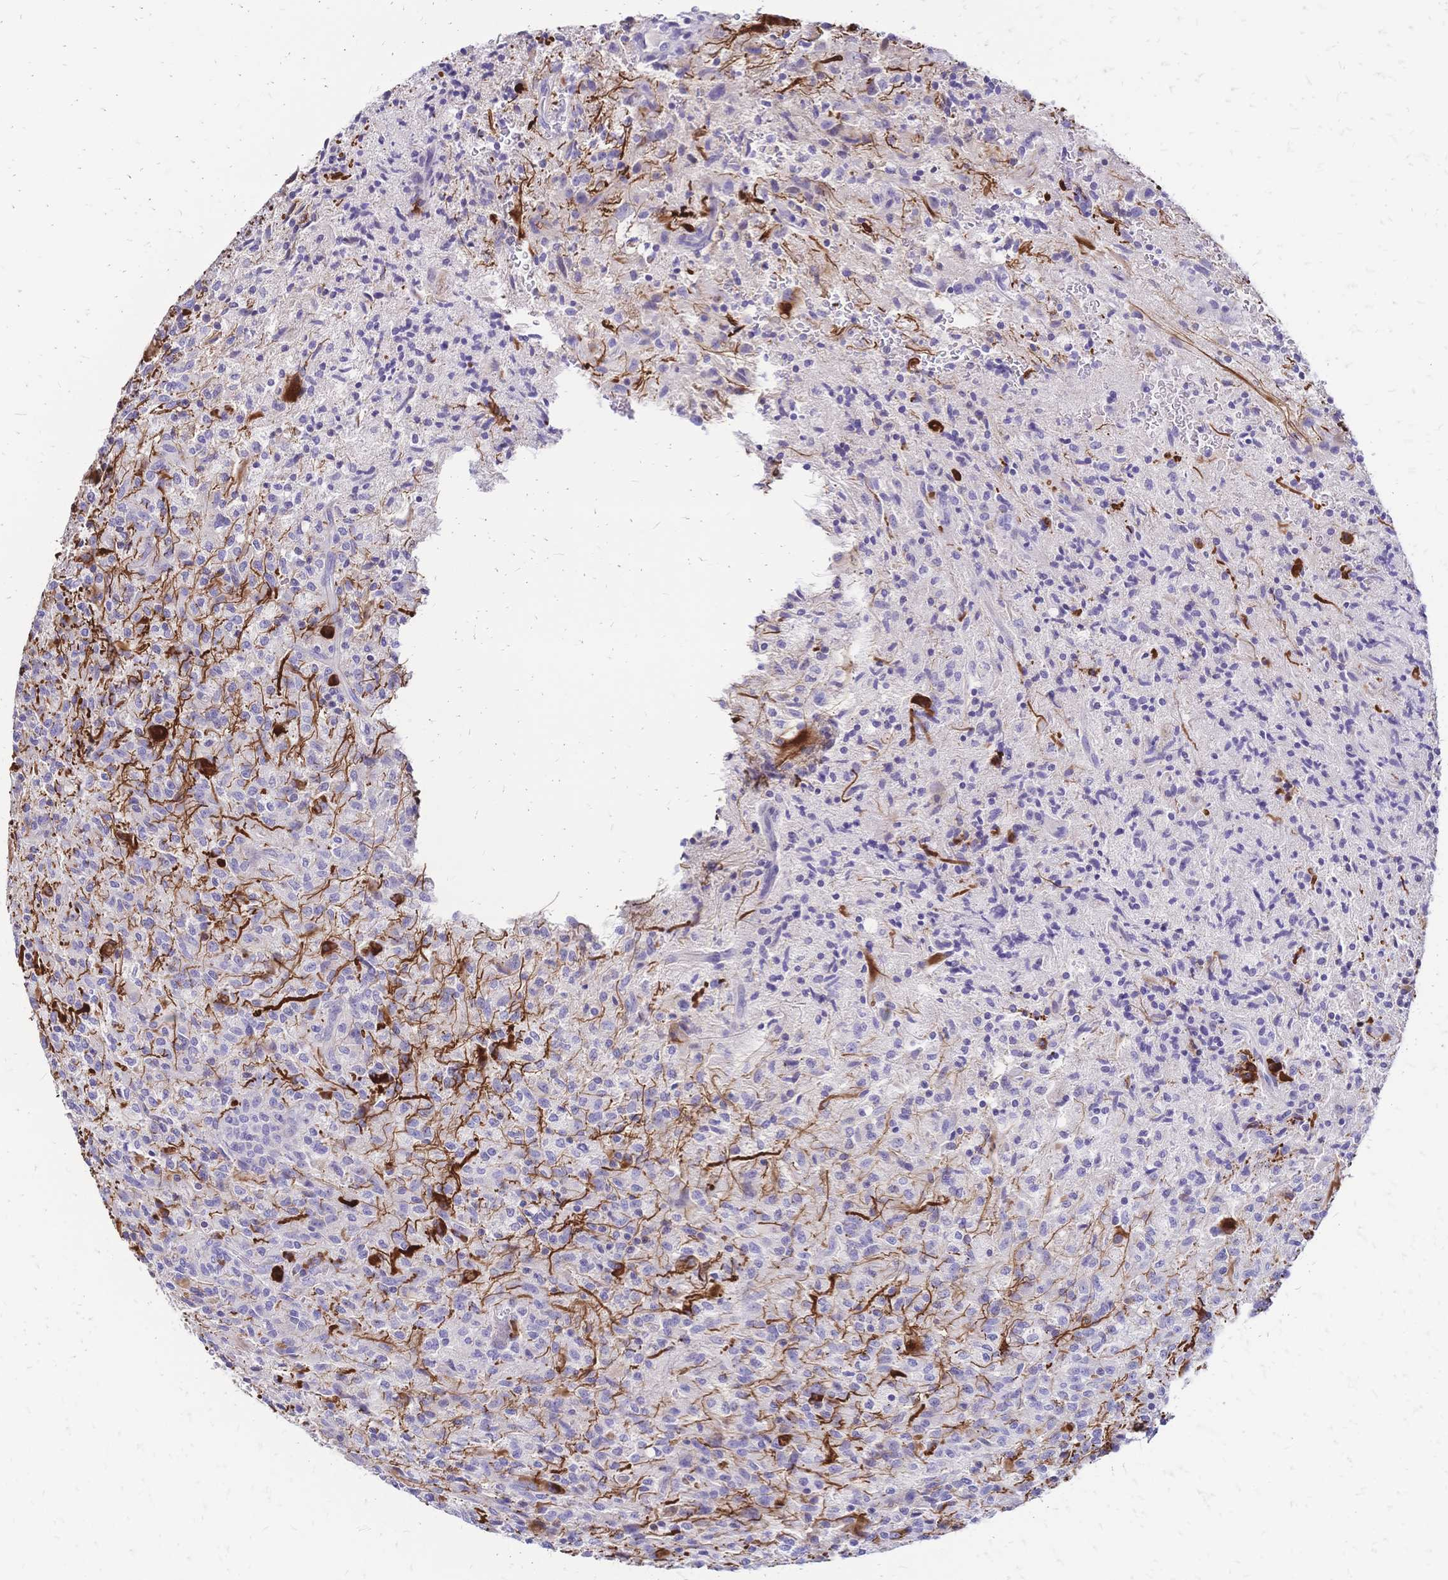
{"staining": {"intensity": "negative", "quantity": "none", "location": "none"}, "tissue": "glioma", "cell_type": "Tumor cells", "image_type": "cancer", "snomed": [{"axis": "morphology", "description": "Glioma, malignant, High grade"}, {"axis": "topography", "description": "Brain"}], "caption": "Protein analysis of malignant glioma (high-grade) shows no significant staining in tumor cells. (Immunohistochemistry (ihc), brightfield microscopy, high magnification).", "gene": "IL2RA", "patient": {"sex": "male", "age": 68}}